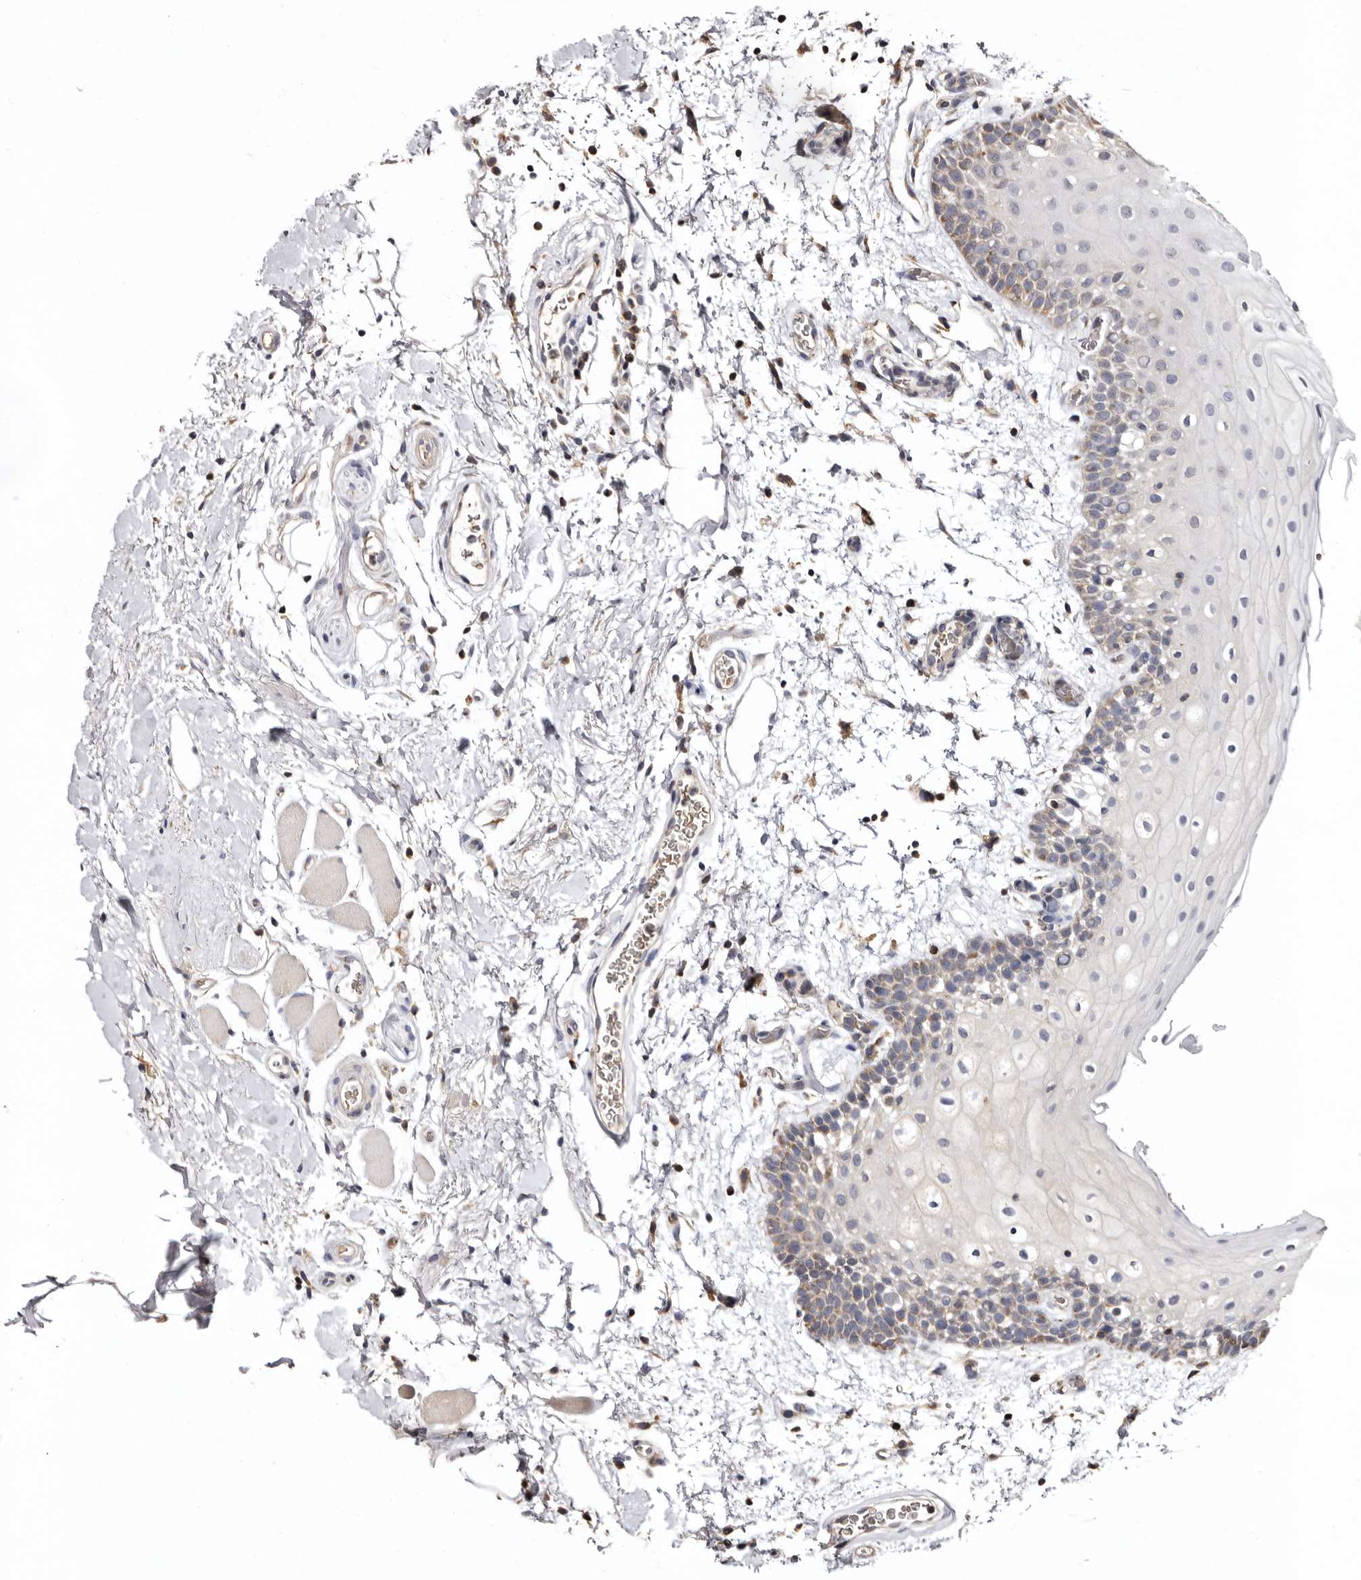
{"staining": {"intensity": "moderate", "quantity": "<25%", "location": "cytoplasmic/membranous"}, "tissue": "oral mucosa", "cell_type": "Squamous epithelial cells", "image_type": "normal", "snomed": [{"axis": "morphology", "description": "Normal tissue, NOS"}, {"axis": "topography", "description": "Oral tissue"}], "caption": "This histopathology image exhibits IHC staining of normal human oral mucosa, with low moderate cytoplasmic/membranous positivity in about <25% of squamous epithelial cells.", "gene": "BAX", "patient": {"sex": "male", "age": 62}}